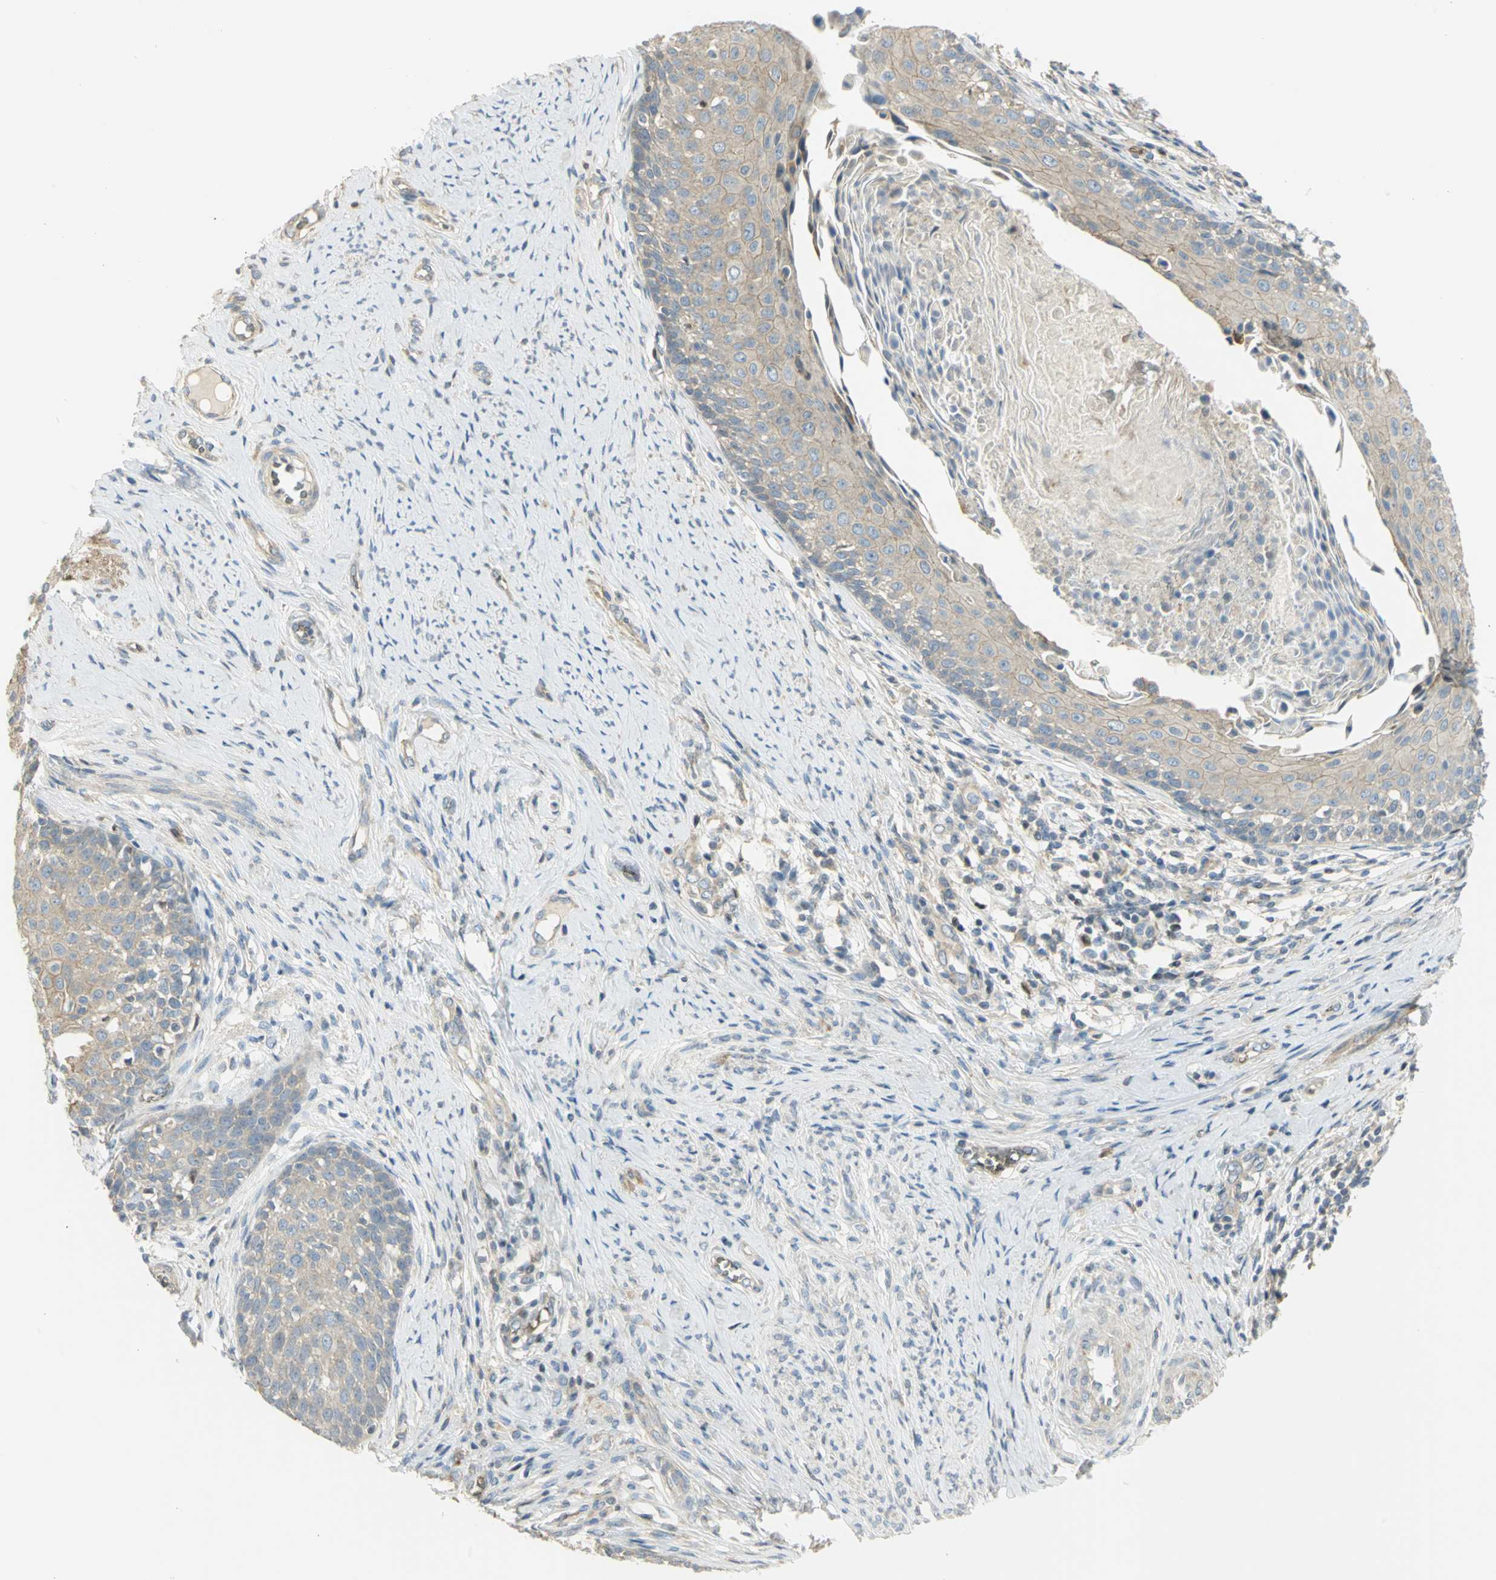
{"staining": {"intensity": "weak", "quantity": ">75%", "location": "cytoplasmic/membranous"}, "tissue": "cervical cancer", "cell_type": "Tumor cells", "image_type": "cancer", "snomed": [{"axis": "morphology", "description": "Squamous cell carcinoma, NOS"}, {"axis": "morphology", "description": "Adenocarcinoma, NOS"}, {"axis": "topography", "description": "Cervix"}], "caption": "This is an image of immunohistochemistry staining of adenocarcinoma (cervical), which shows weak expression in the cytoplasmic/membranous of tumor cells.", "gene": "ANK1", "patient": {"sex": "female", "age": 52}}